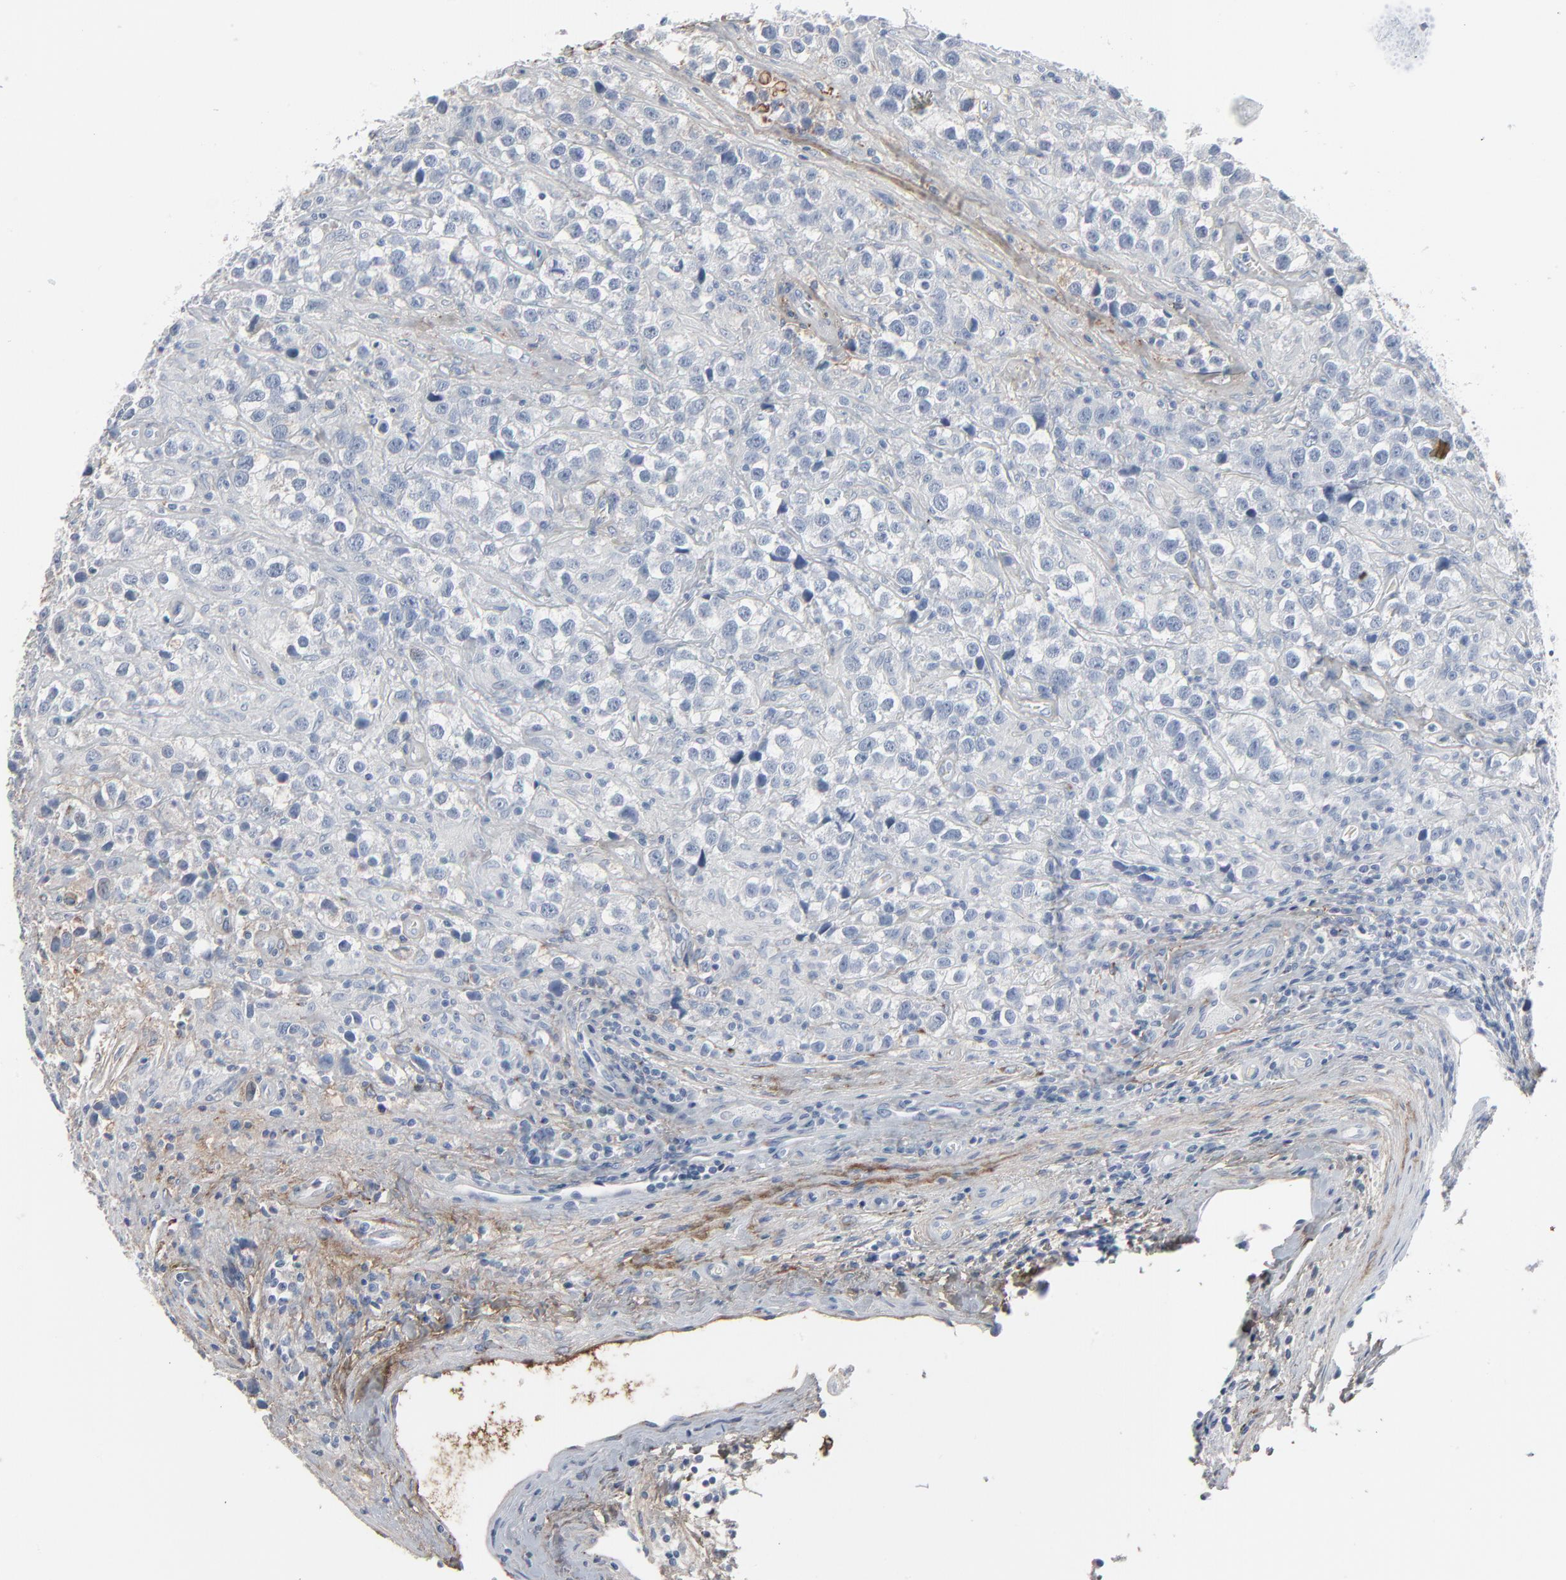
{"staining": {"intensity": "negative", "quantity": "none", "location": "none"}, "tissue": "testis cancer", "cell_type": "Tumor cells", "image_type": "cancer", "snomed": [{"axis": "morphology", "description": "Seminoma, NOS"}, {"axis": "topography", "description": "Testis"}], "caption": "Immunohistochemistry (IHC) of human testis cancer (seminoma) shows no staining in tumor cells. Brightfield microscopy of immunohistochemistry (IHC) stained with DAB (3,3'-diaminobenzidine) (brown) and hematoxylin (blue), captured at high magnification.", "gene": "BGN", "patient": {"sex": "male", "age": 43}}